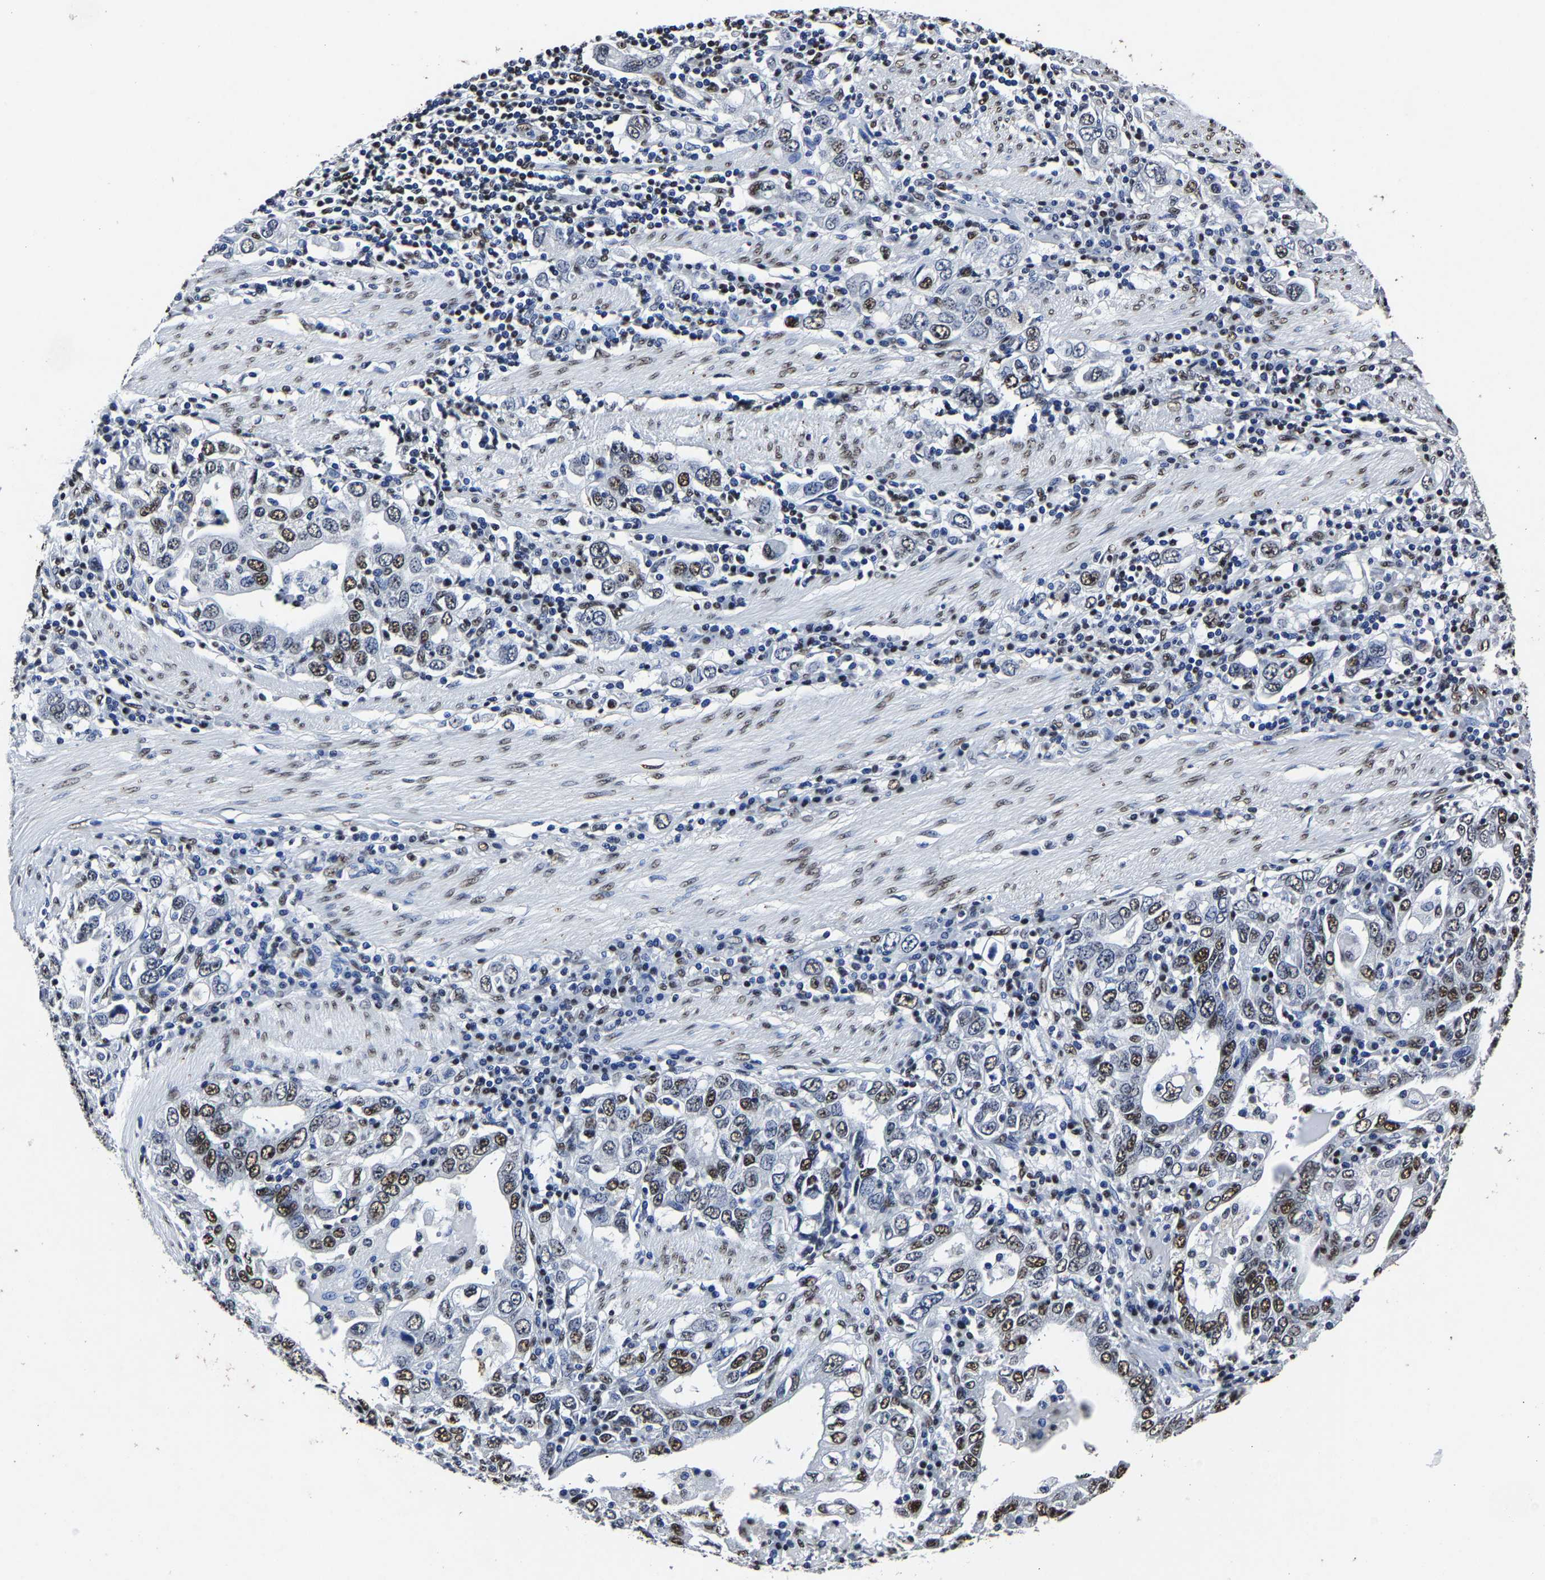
{"staining": {"intensity": "moderate", "quantity": "25%-75%", "location": "nuclear"}, "tissue": "stomach cancer", "cell_type": "Tumor cells", "image_type": "cancer", "snomed": [{"axis": "morphology", "description": "Adenocarcinoma, NOS"}, {"axis": "topography", "description": "Stomach, upper"}], "caption": "Moderate nuclear expression for a protein is present in approximately 25%-75% of tumor cells of adenocarcinoma (stomach) using IHC.", "gene": "RBM45", "patient": {"sex": "male", "age": 62}}